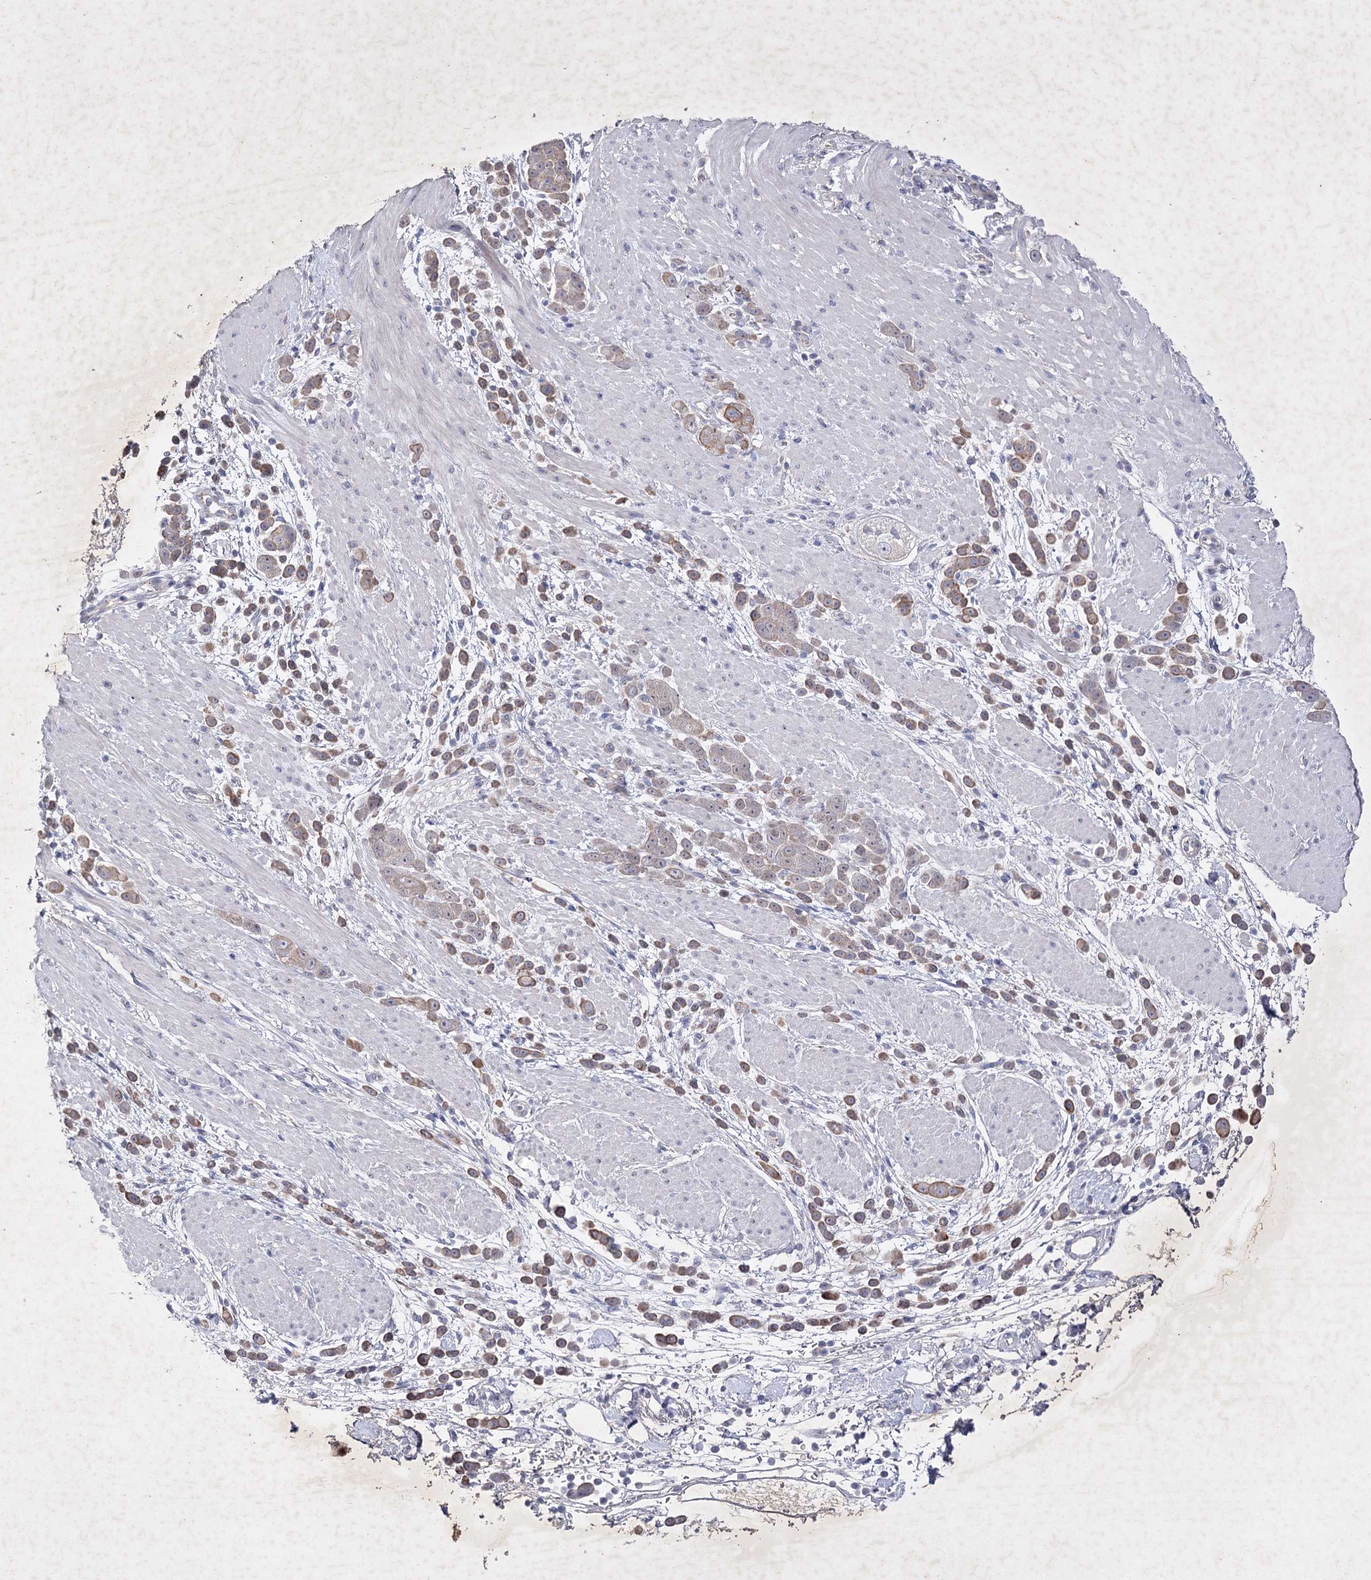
{"staining": {"intensity": "moderate", "quantity": "25%-75%", "location": "cytoplasmic/membranous"}, "tissue": "pancreatic cancer", "cell_type": "Tumor cells", "image_type": "cancer", "snomed": [{"axis": "morphology", "description": "Normal tissue, NOS"}, {"axis": "morphology", "description": "Adenocarcinoma, NOS"}, {"axis": "topography", "description": "Pancreas"}], "caption": "Pancreatic cancer (adenocarcinoma) stained with IHC displays moderate cytoplasmic/membranous positivity in approximately 25%-75% of tumor cells.", "gene": "COX15", "patient": {"sex": "female", "age": 64}}